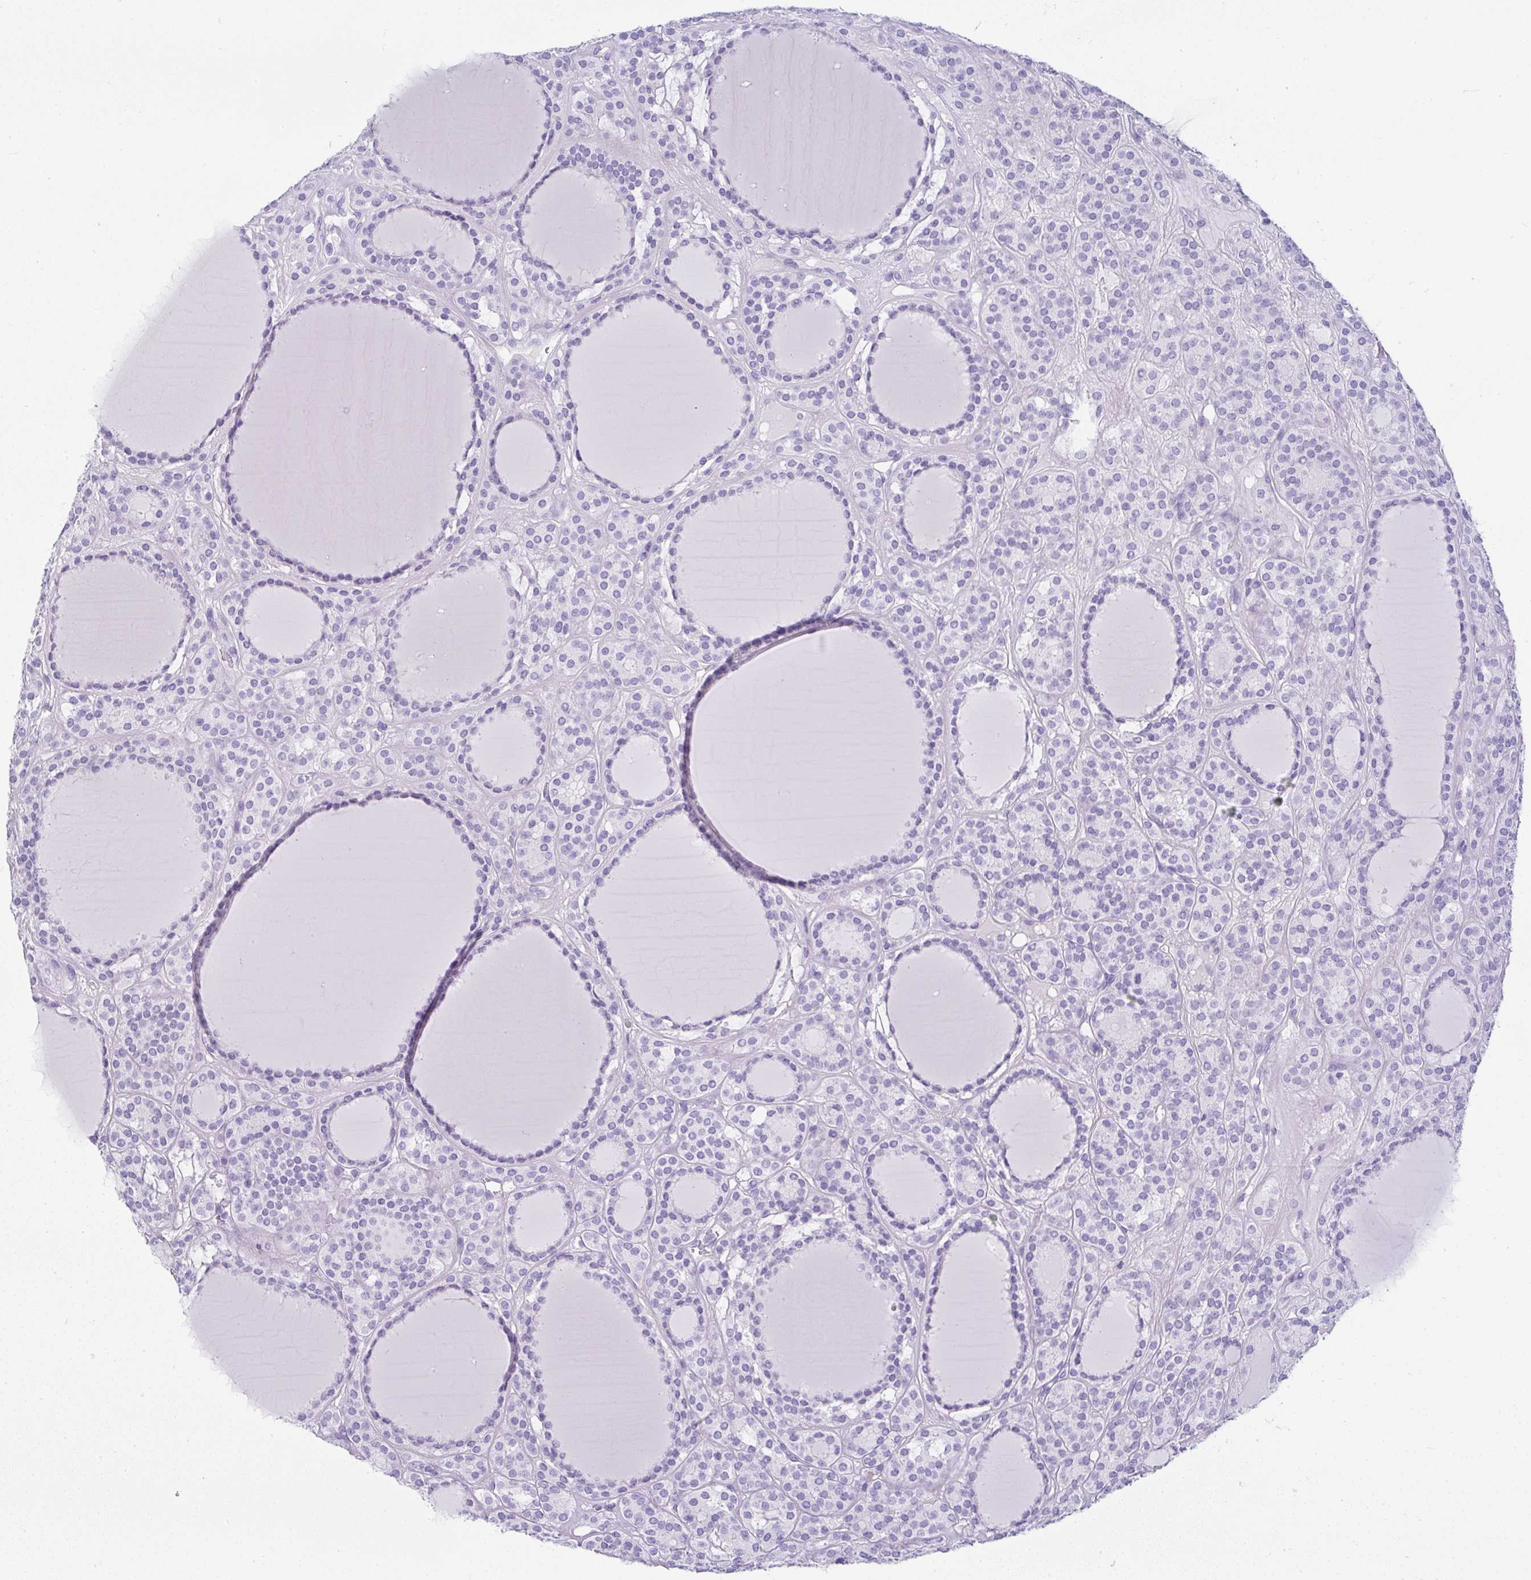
{"staining": {"intensity": "negative", "quantity": "none", "location": "none"}, "tissue": "thyroid cancer", "cell_type": "Tumor cells", "image_type": "cancer", "snomed": [{"axis": "morphology", "description": "Follicular adenoma carcinoma, NOS"}, {"axis": "topography", "description": "Thyroid gland"}], "caption": "The IHC photomicrograph has no significant expression in tumor cells of thyroid cancer (follicular adenoma carcinoma) tissue.", "gene": "SERPINB3", "patient": {"sex": "female", "age": 63}}